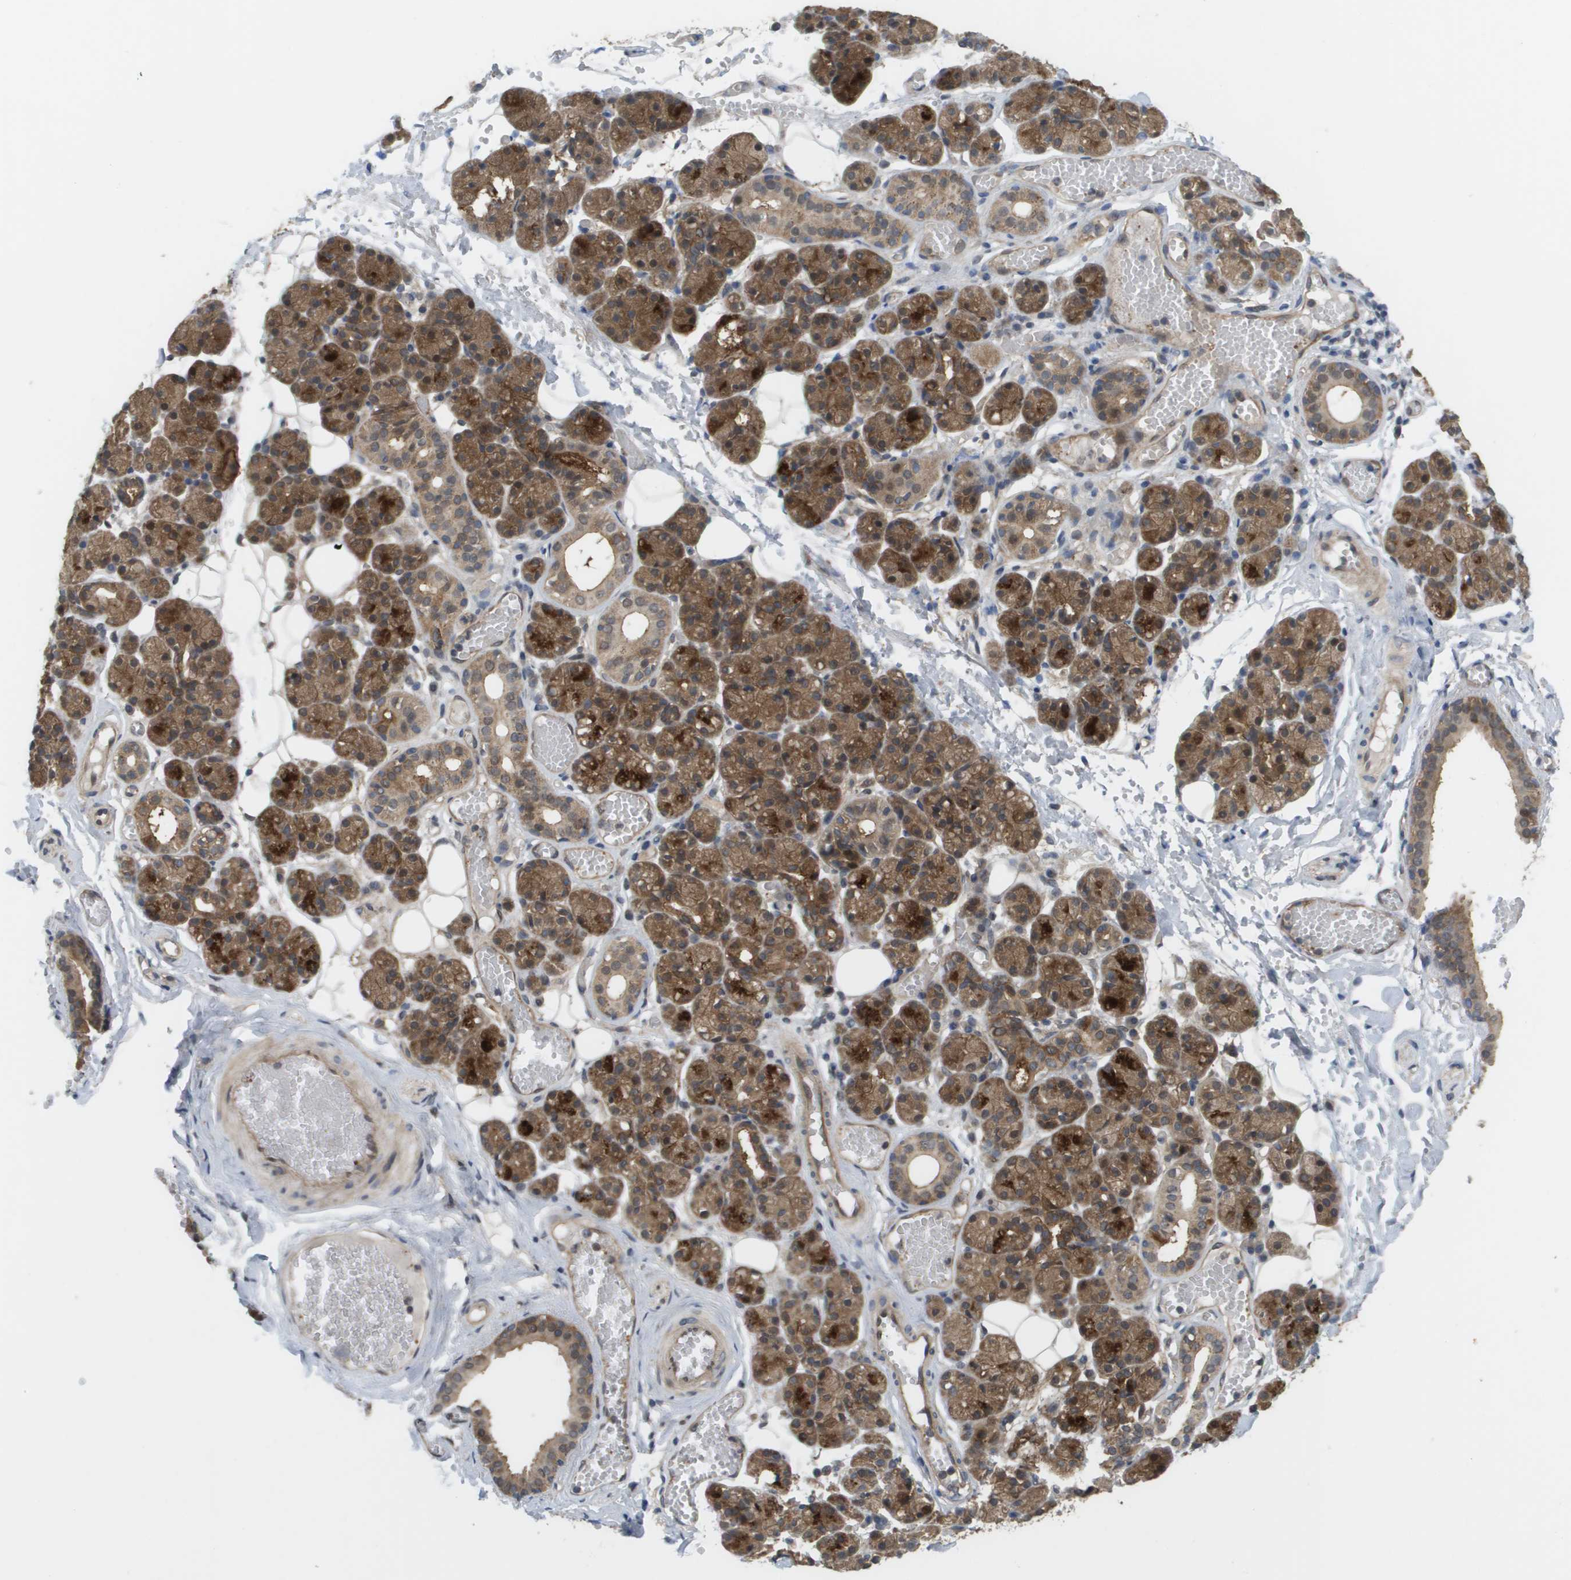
{"staining": {"intensity": "moderate", "quantity": ">75%", "location": "cytoplasmic/membranous,nuclear"}, "tissue": "salivary gland", "cell_type": "Glandular cells", "image_type": "normal", "snomed": [{"axis": "morphology", "description": "Normal tissue, NOS"}, {"axis": "topography", "description": "Salivary gland"}], "caption": "Salivary gland stained with immunohistochemistry (IHC) exhibits moderate cytoplasmic/membranous,nuclear positivity in approximately >75% of glandular cells.", "gene": "CTPS2", "patient": {"sex": "male", "age": 63}}